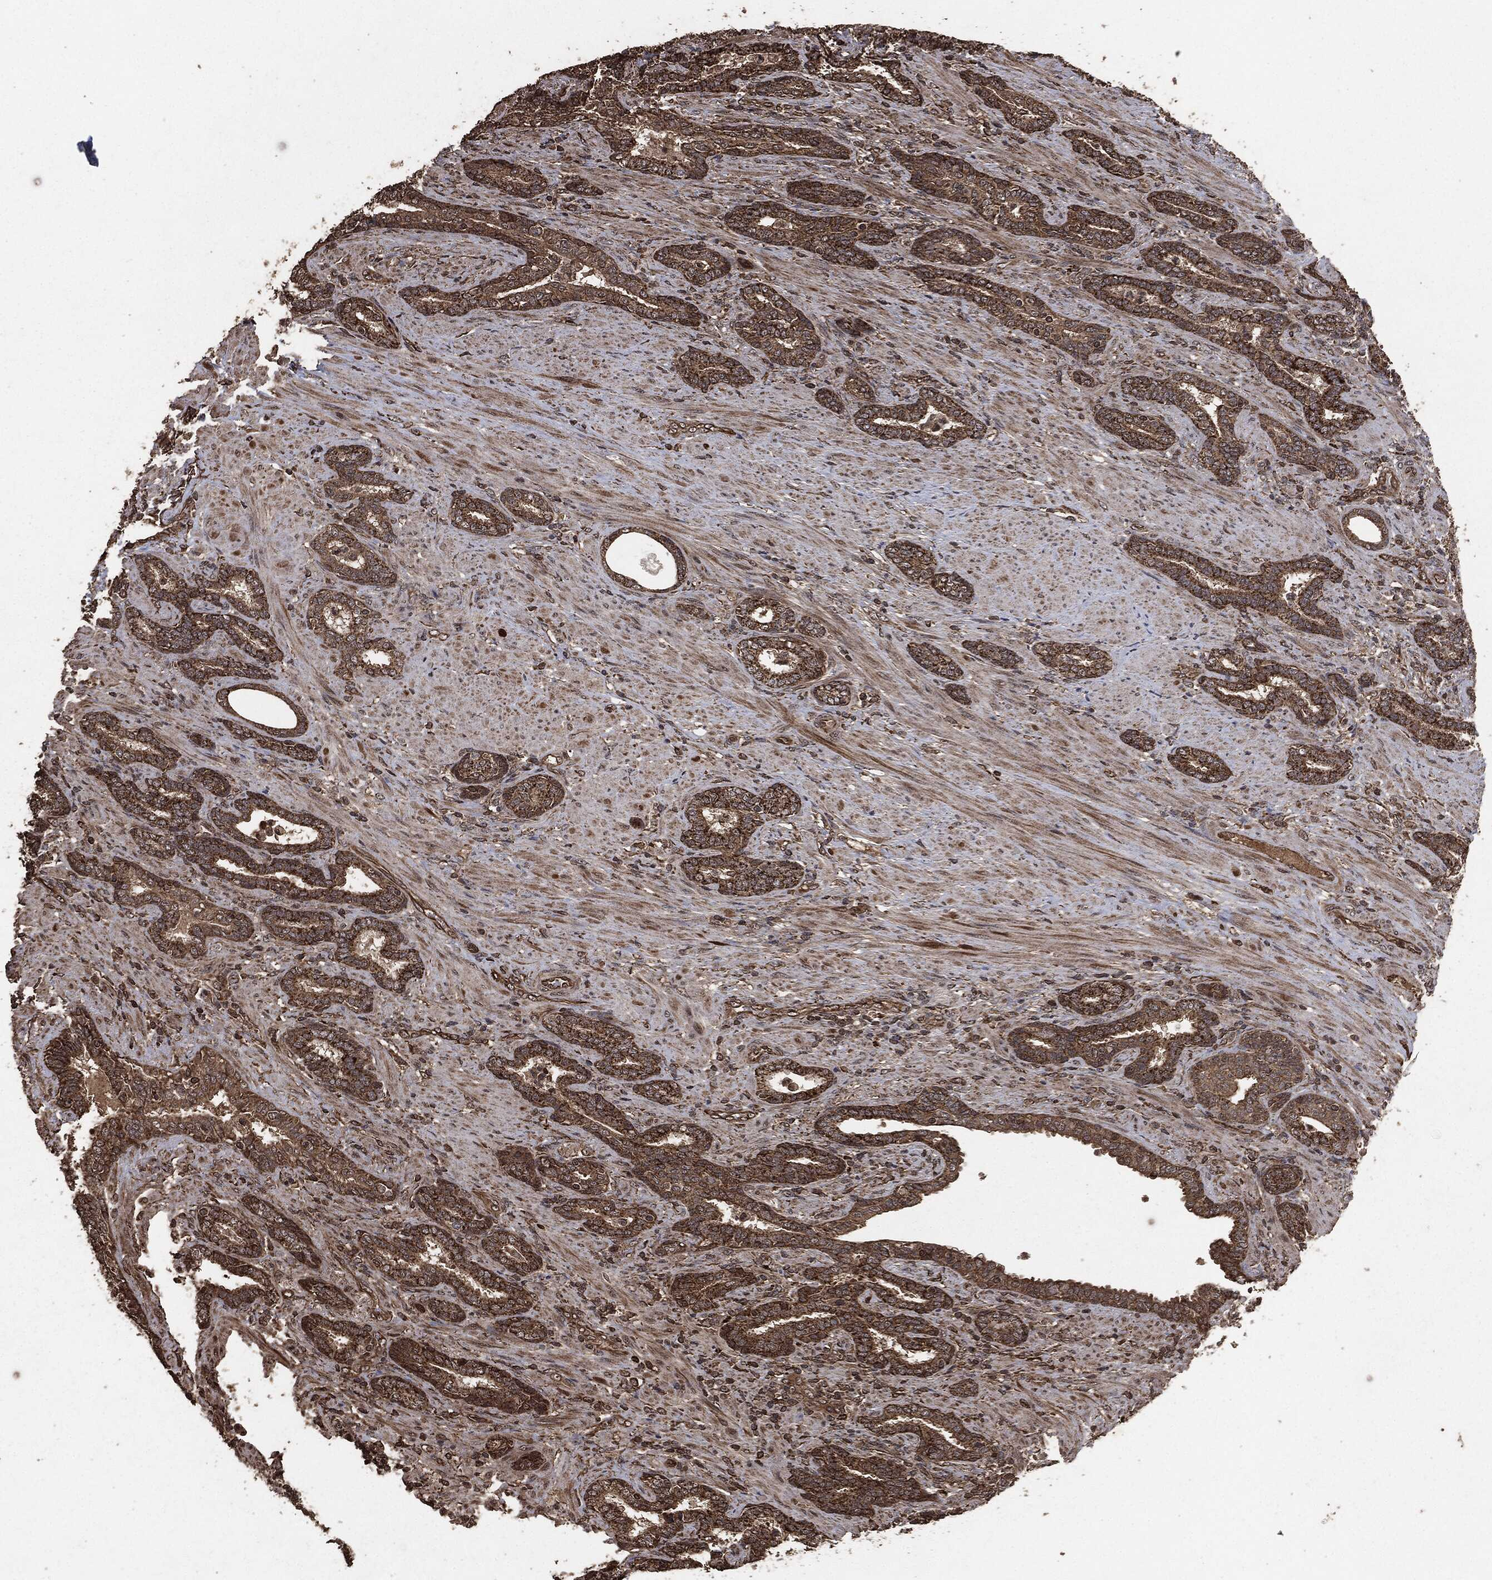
{"staining": {"intensity": "strong", "quantity": ">75%", "location": "cytoplasmic/membranous"}, "tissue": "prostate cancer", "cell_type": "Tumor cells", "image_type": "cancer", "snomed": [{"axis": "morphology", "description": "Adenocarcinoma, Low grade"}, {"axis": "topography", "description": "Prostate"}], "caption": "Immunohistochemical staining of human low-grade adenocarcinoma (prostate) exhibits strong cytoplasmic/membranous protein positivity in about >75% of tumor cells. The staining is performed using DAB (3,3'-diaminobenzidine) brown chromogen to label protein expression. The nuclei are counter-stained blue using hematoxylin.", "gene": "EGFR", "patient": {"sex": "male", "age": 68}}